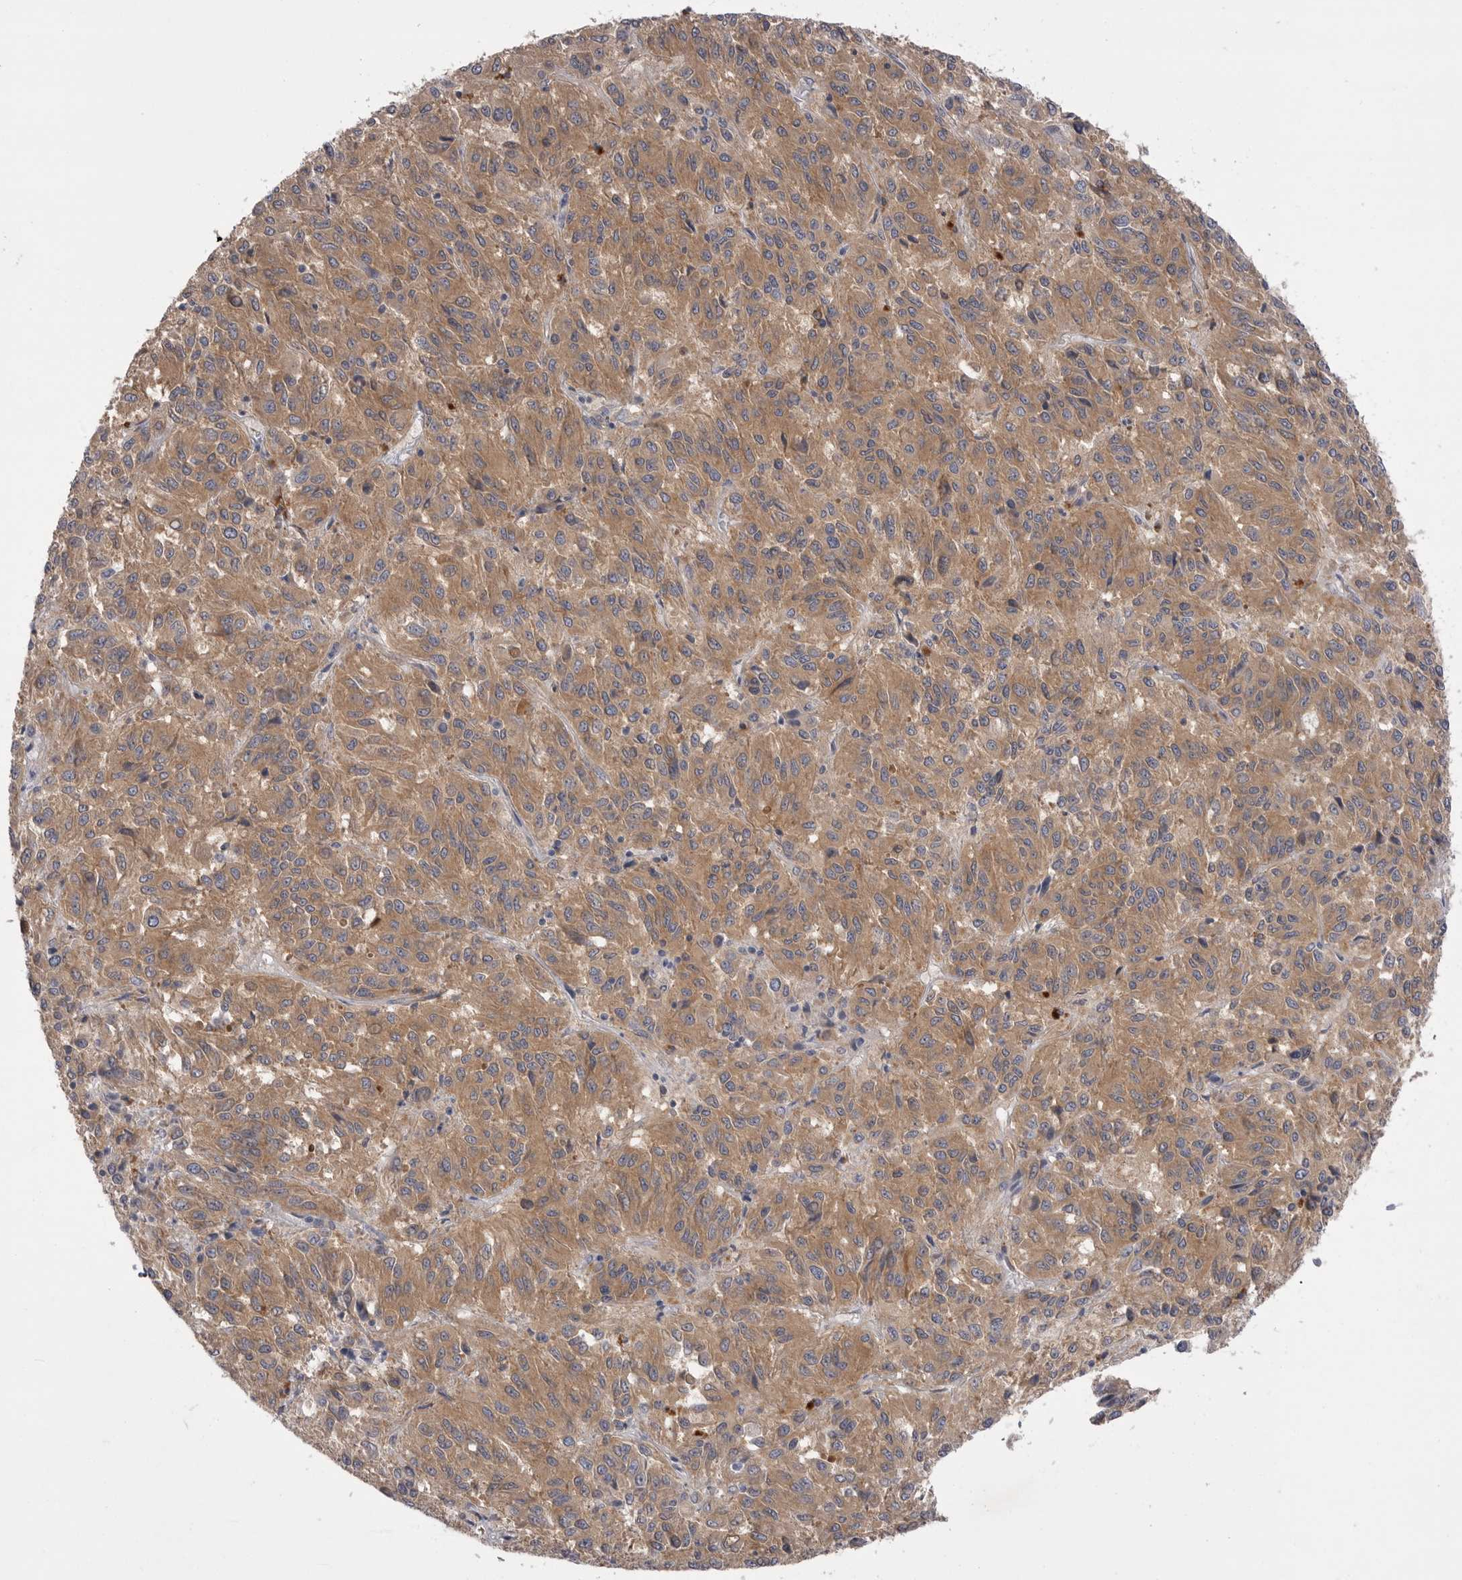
{"staining": {"intensity": "moderate", "quantity": ">75%", "location": "cytoplasmic/membranous"}, "tissue": "melanoma", "cell_type": "Tumor cells", "image_type": "cancer", "snomed": [{"axis": "morphology", "description": "Malignant melanoma, Metastatic site"}, {"axis": "topography", "description": "Lung"}], "caption": "IHC of malignant melanoma (metastatic site) reveals medium levels of moderate cytoplasmic/membranous positivity in approximately >75% of tumor cells.", "gene": "VAC14", "patient": {"sex": "male", "age": 64}}